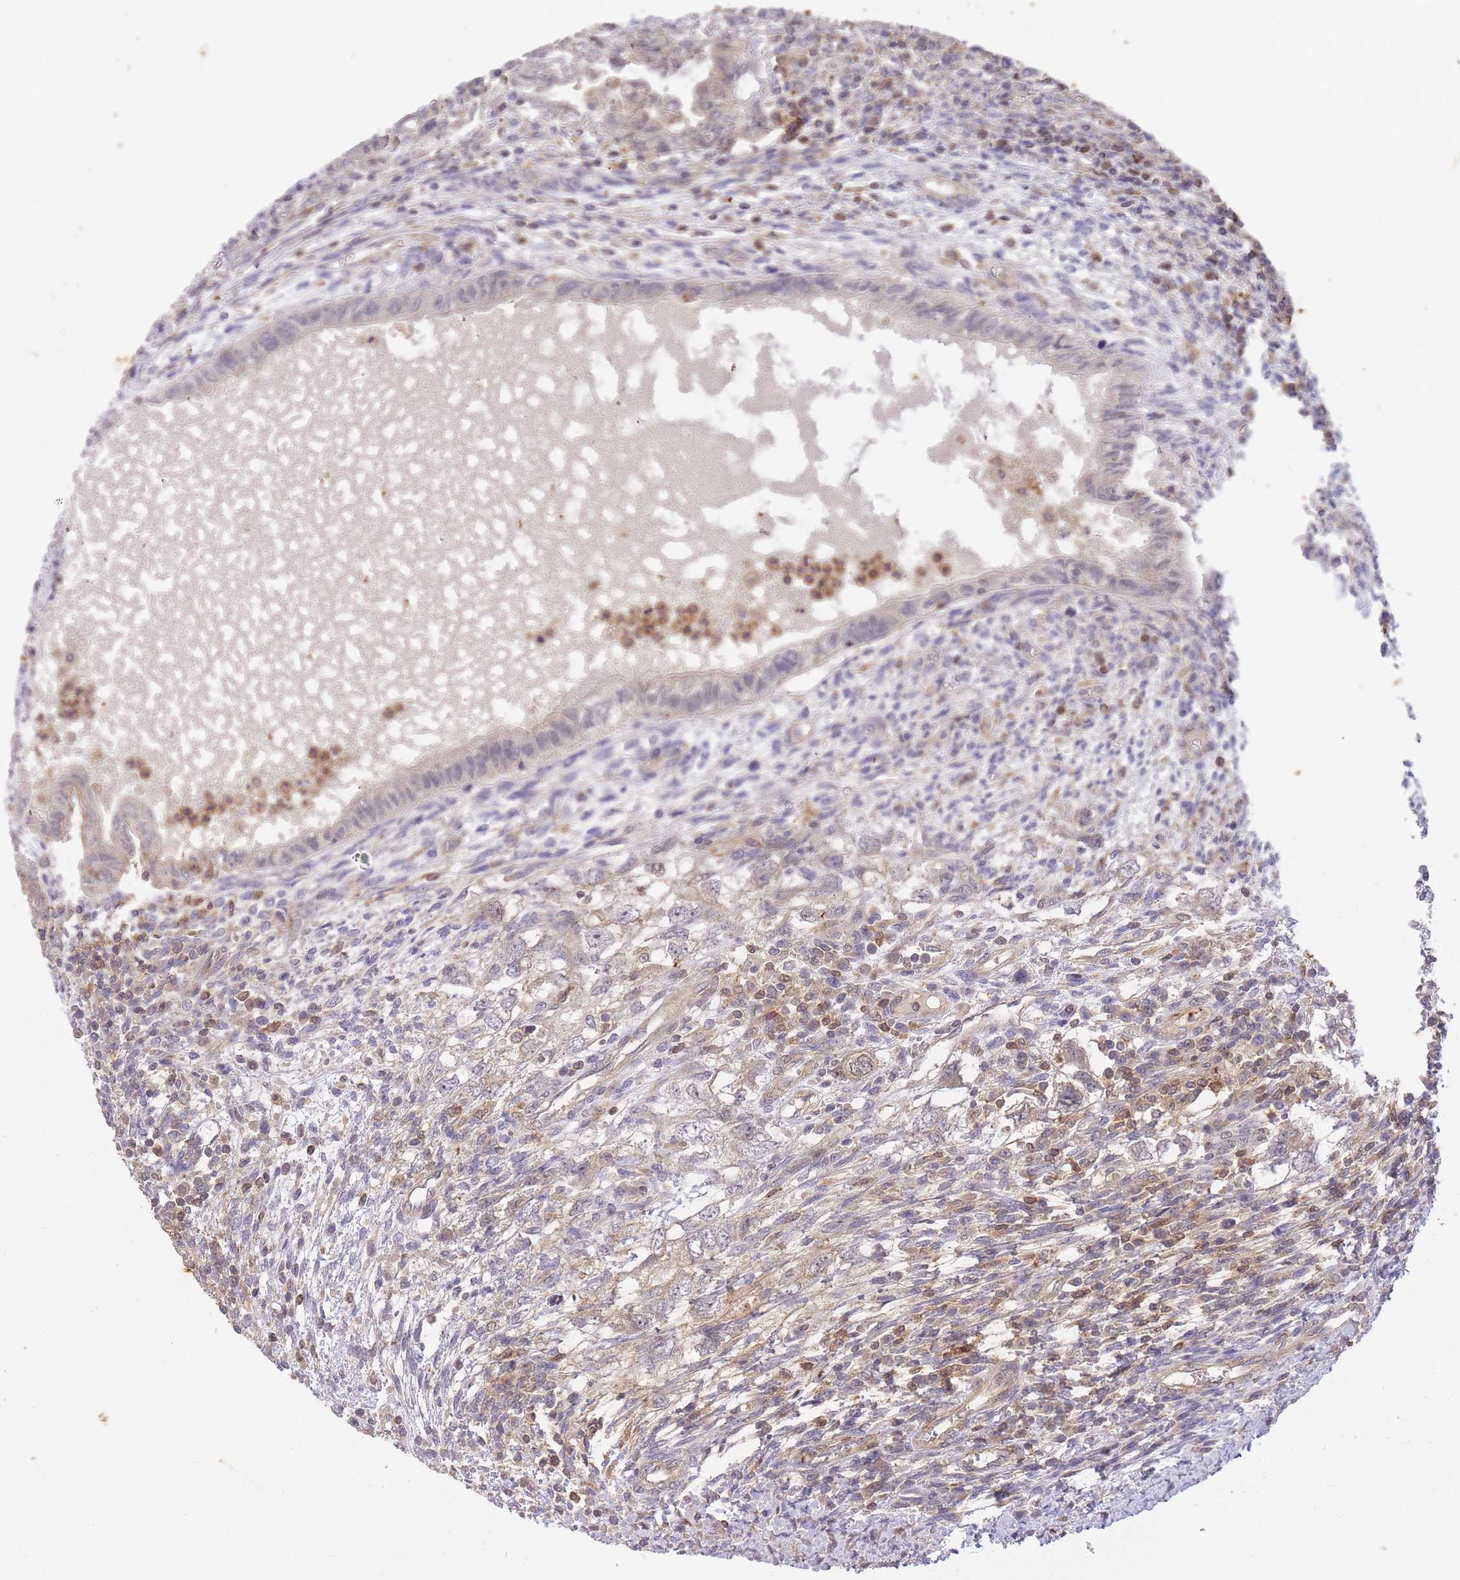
{"staining": {"intensity": "weak", "quantity": "<25%", "location": "cytoplasmic/membranous,nuclear"}, "tissue": "testis cancer", "cell_type": "Tumor cells", "image_type": "cancer", "snomed": [{"axis": "morphology", "description": "Carcinoma, Embryonal, NOS"}, {"axis": "topography", "description": "Testis"}], "caption": "Micrograph shows no significant protein staining in tumor cells of embryonal carcinoma (testis).", "gene": "ST8SIA4", "patient": {"sex": "male", "age": 26}}